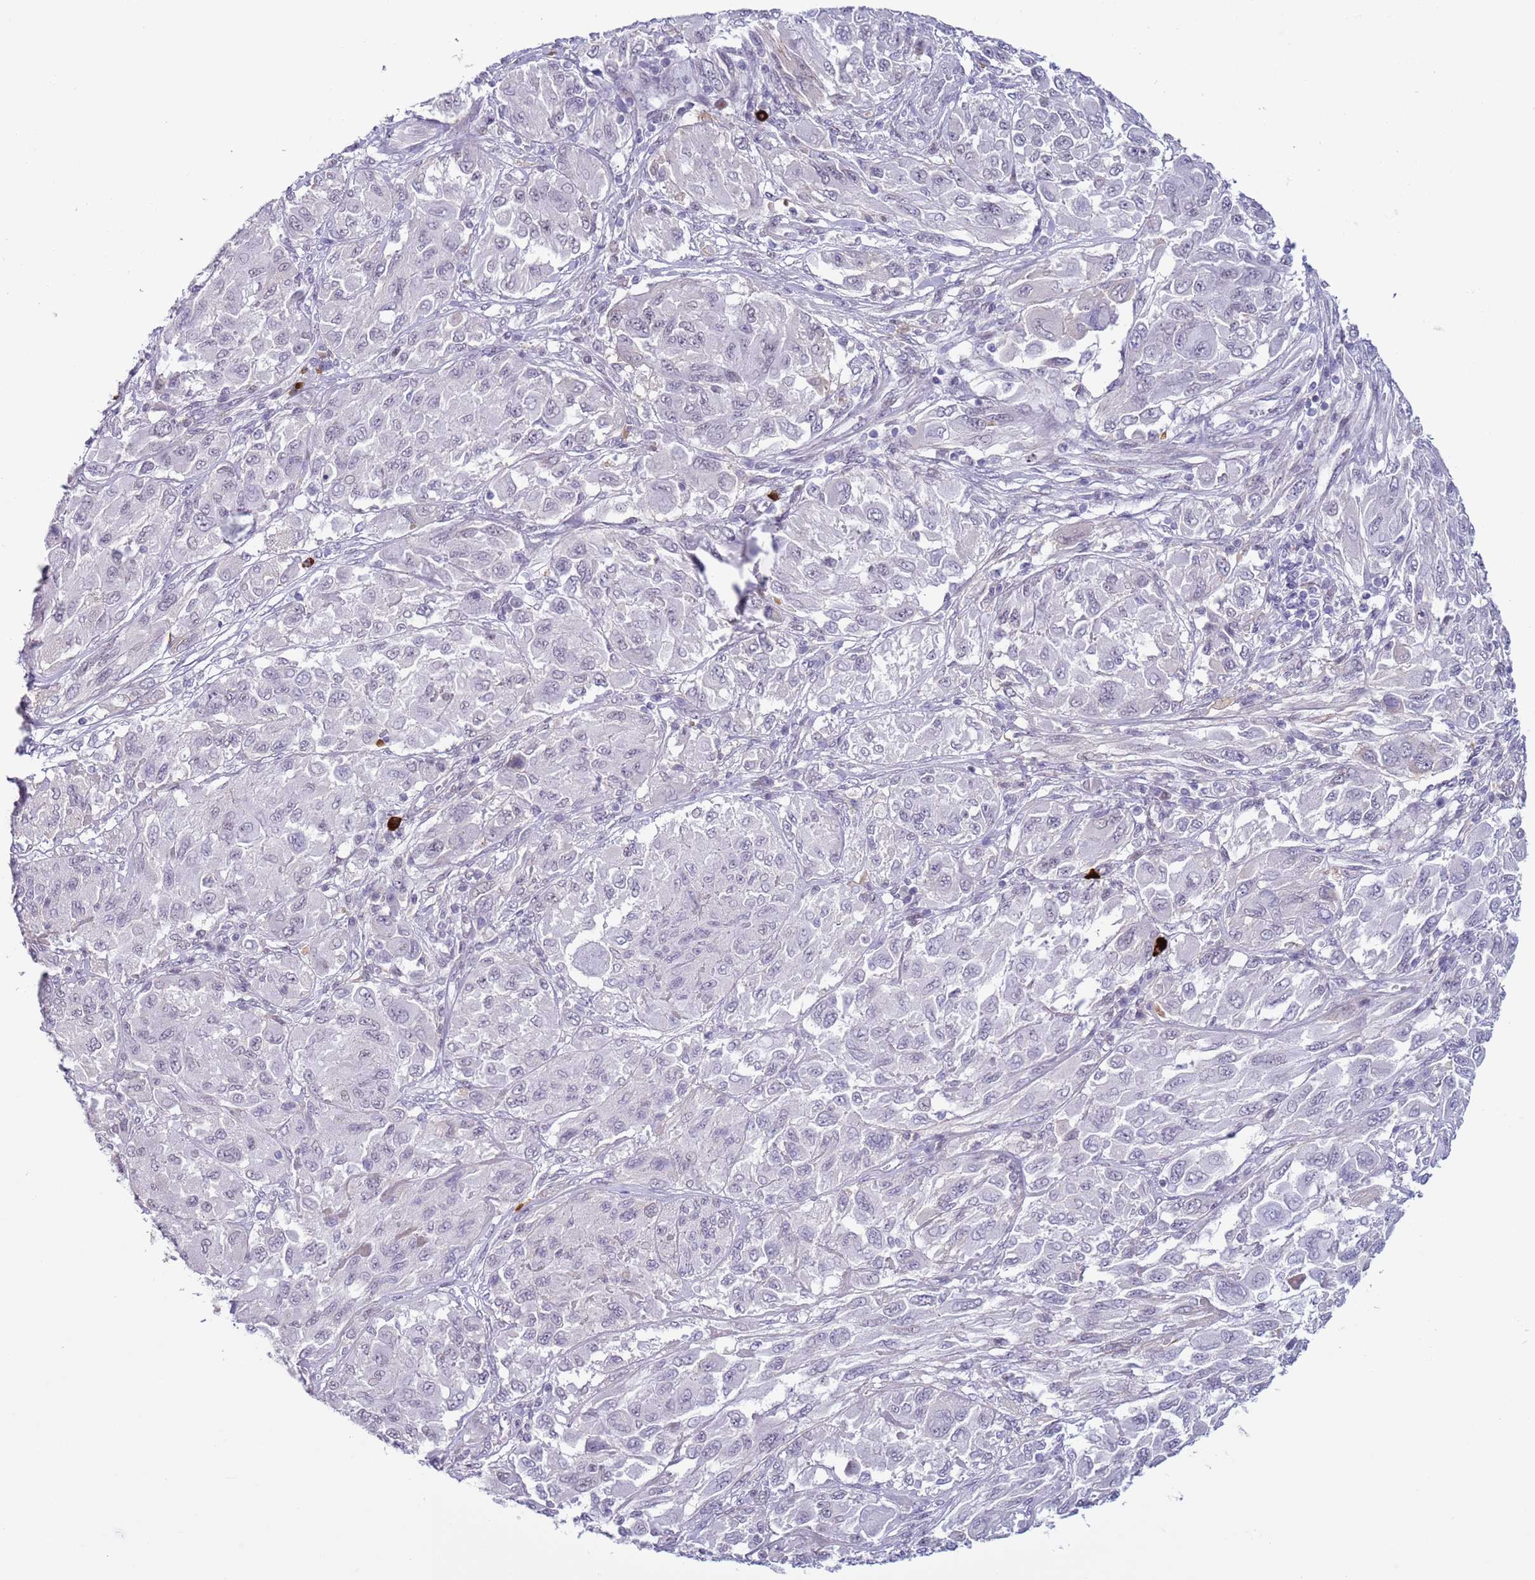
{"staining": {"intensity": "negative", "quantity": "none", "location": "none"}, "tissue": "melanoma", "cell_type": "Tumor cells", "image_type": "cancer", "snomed": [{"axis": "morphology", "description": "Malignant melanoma, NOS"}, {"axis": "topography", "description": "Skin"}], "caption": "Immunohistochemical staining of melanoma shows no significant positivity in tumor cells.", "gene": "NPAP1", "patient": {"sex": "female", "age": 91}}